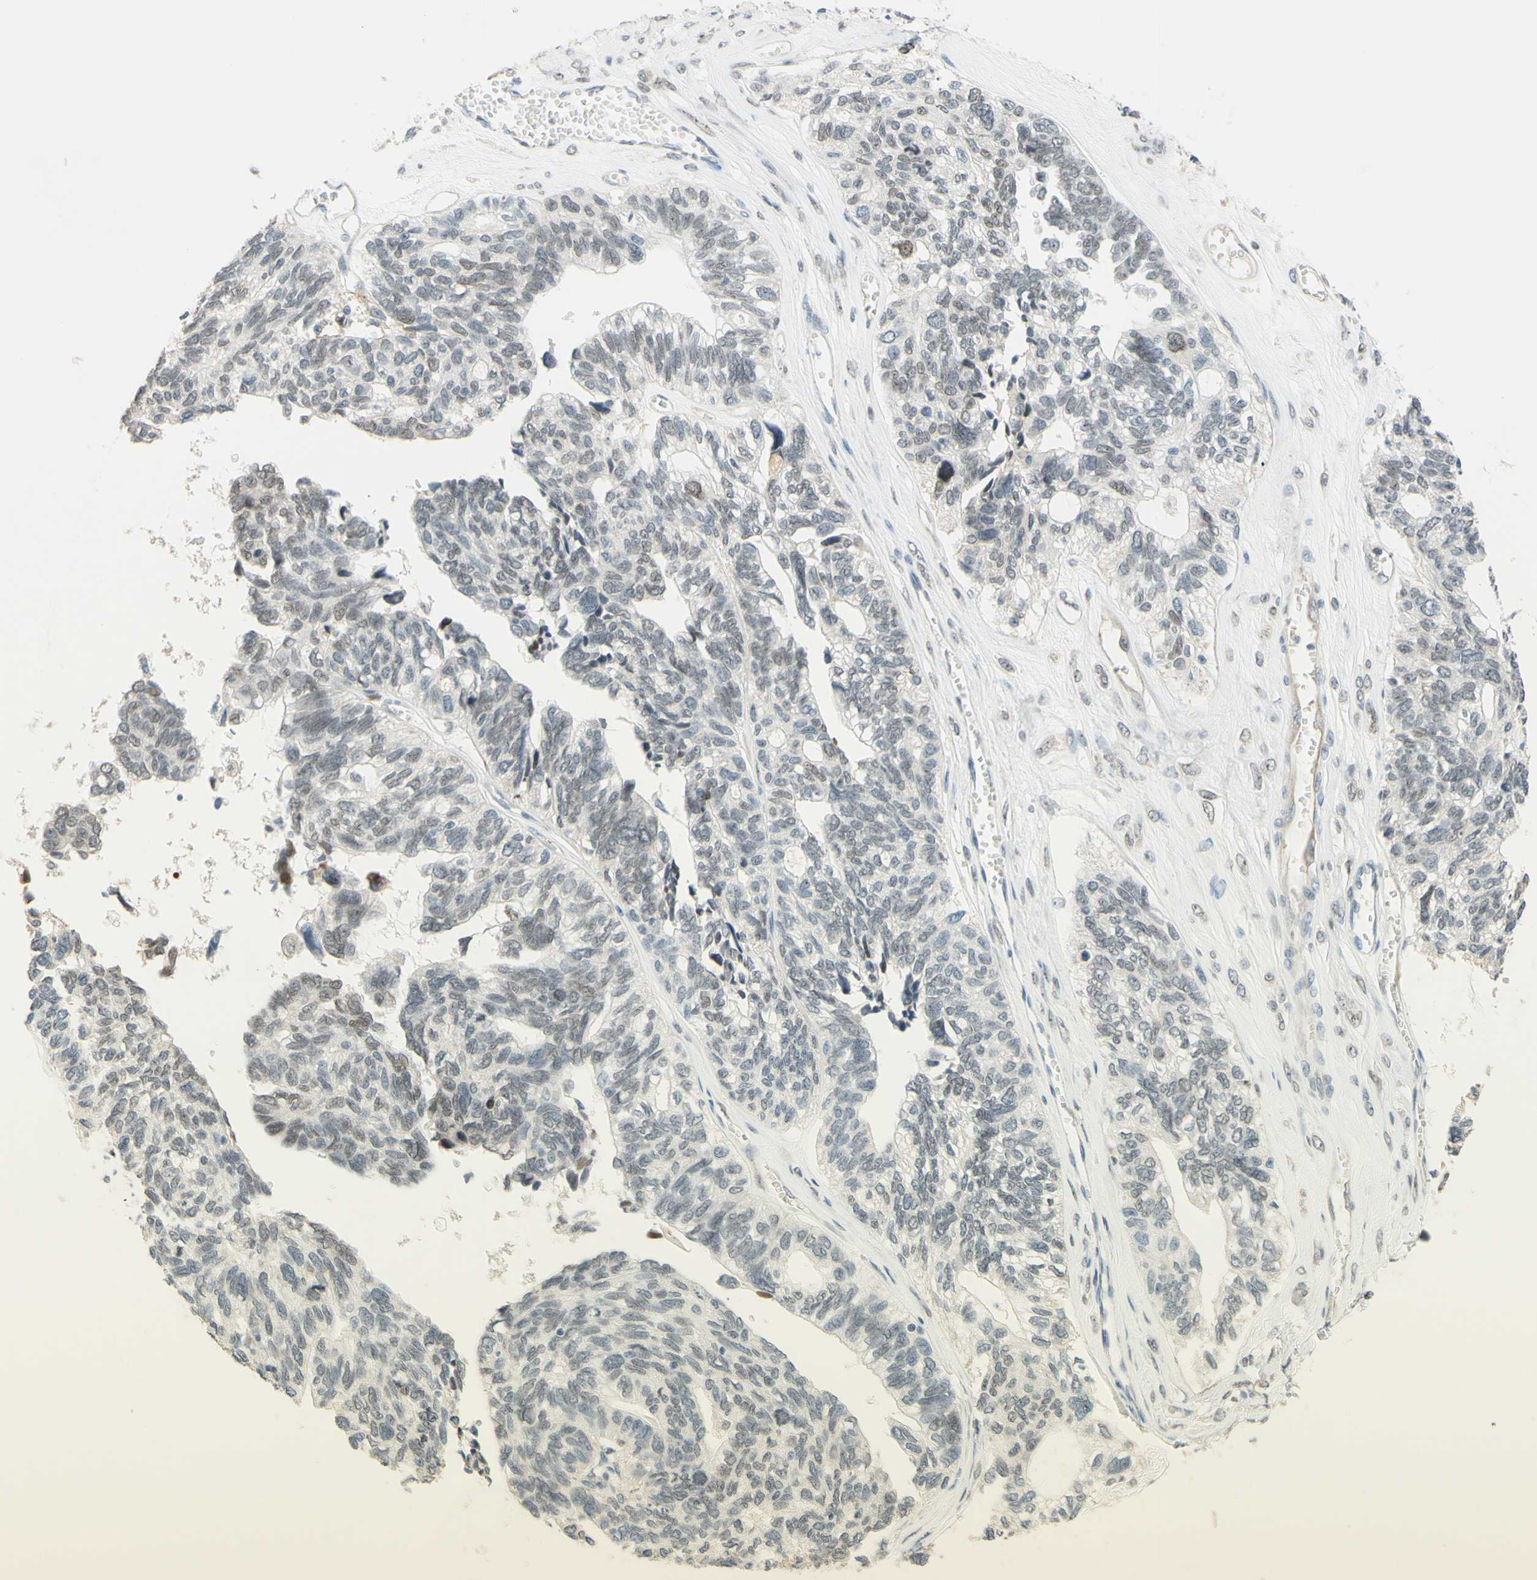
{"staining": {"intensity": "weak", "quantity": "<25%", "location": "nuclear"}, "tissue": "ovarian cancer", "cell_type": "Tumor cells", "image_type": "cancer", "snomed": [{"axis": "morphology", "description": "Cystadenocarcinoma, serous, NOS"}, {"axis": "topography", "description": "Ovary"}], "caption": "Tumor cells show no significant positivity in ovarian cancer.", "gene": "POLB", "patient": {"sex": "female", "age": 79}}